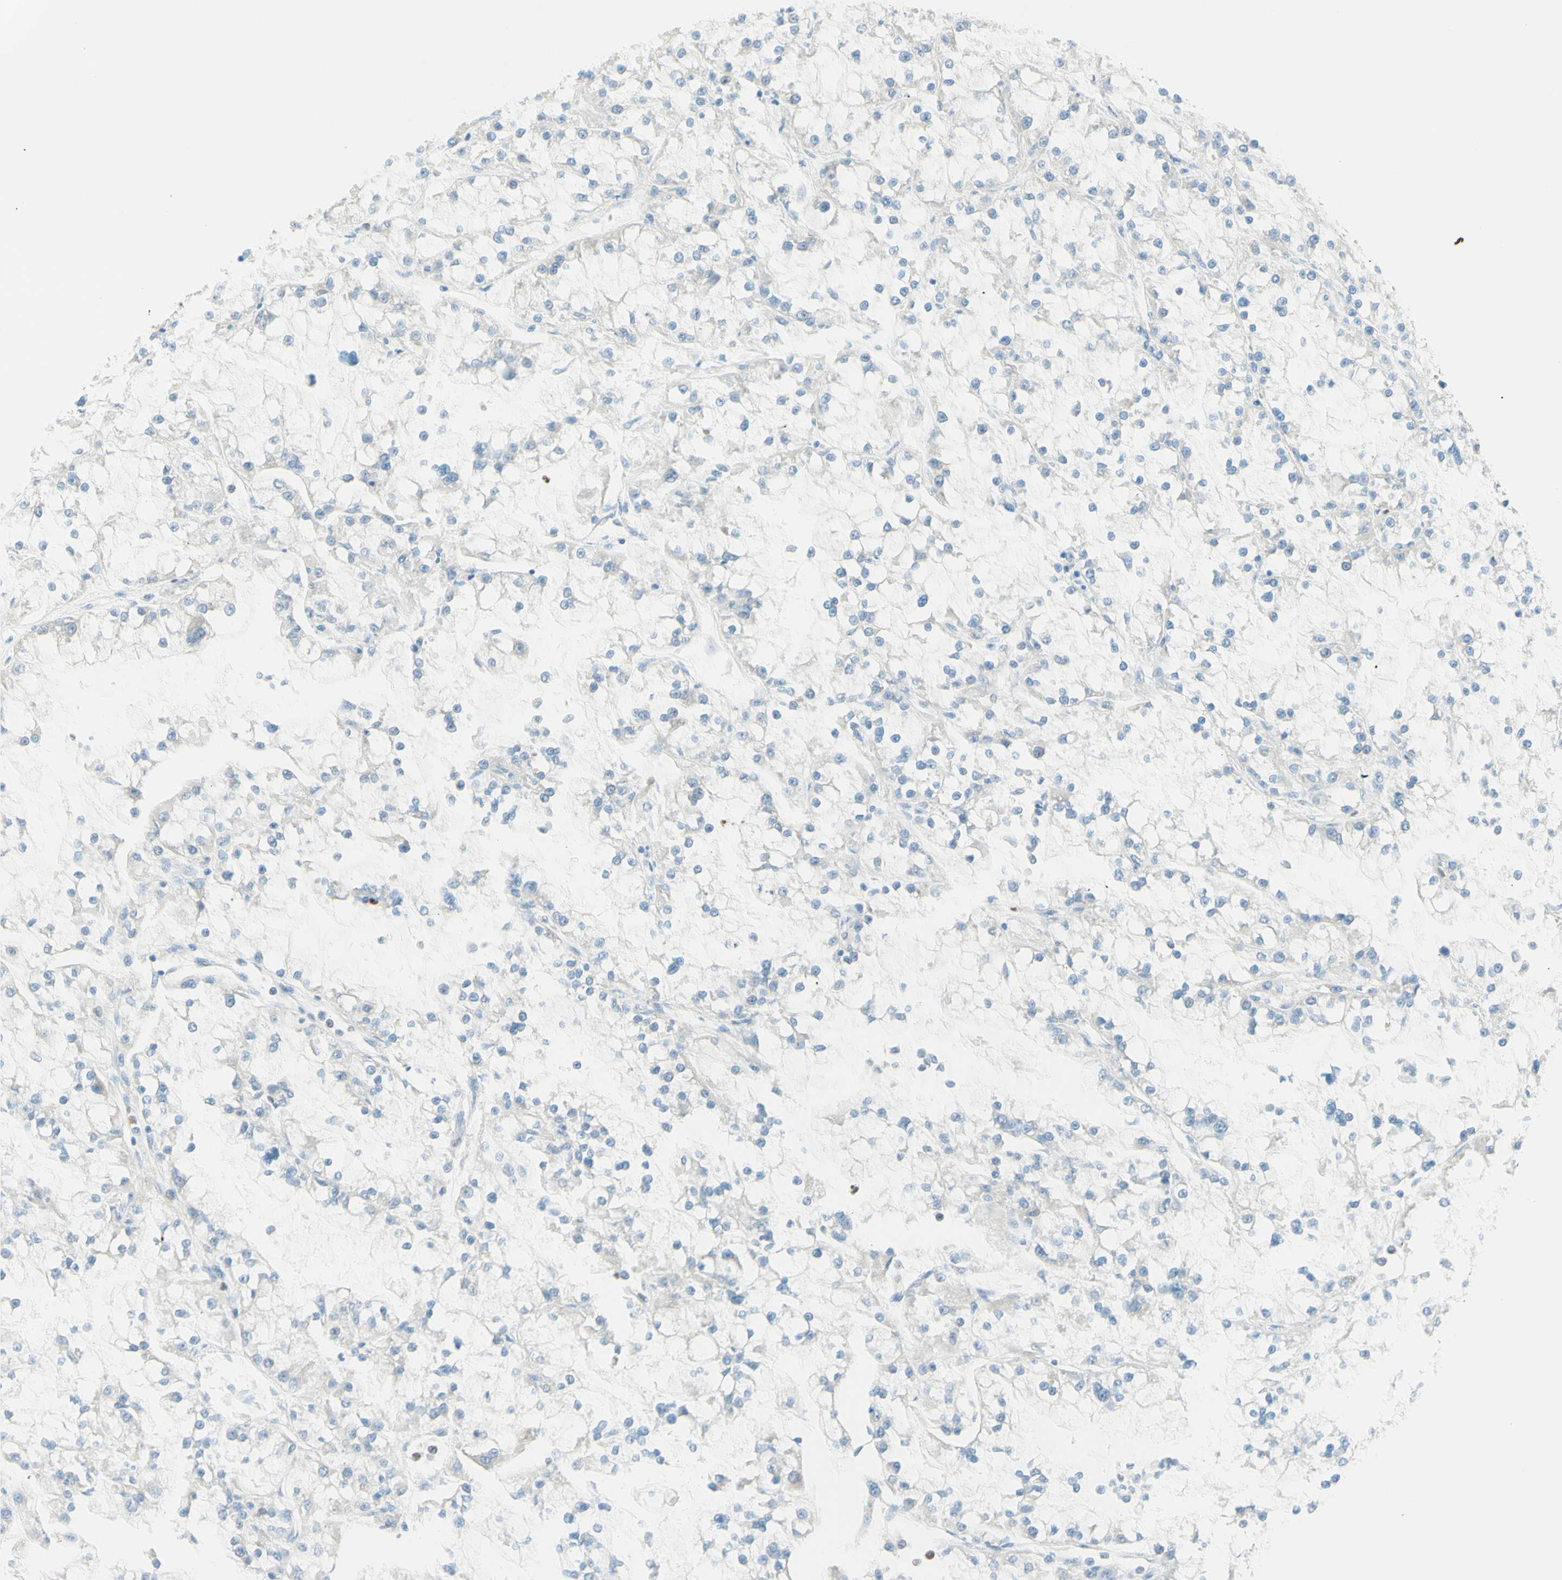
{"staining": {"intensity": "negative", "quantity": "none", "location": "none"}, "tissue": "renal cancer", "cell_type": "Tumor cells", "image_type": "cancer", "snomed": [{"axis": "morphology", "description": "Adenocarcinoma, NOS"}, {"axis": "topography", "description": "Kidney"}], "caption": "Tumor cells show no significant protein positivity in adenocarcinoma (renal).", "gene": "JPH1", "patient": {"sex": "female", "age": 52}}